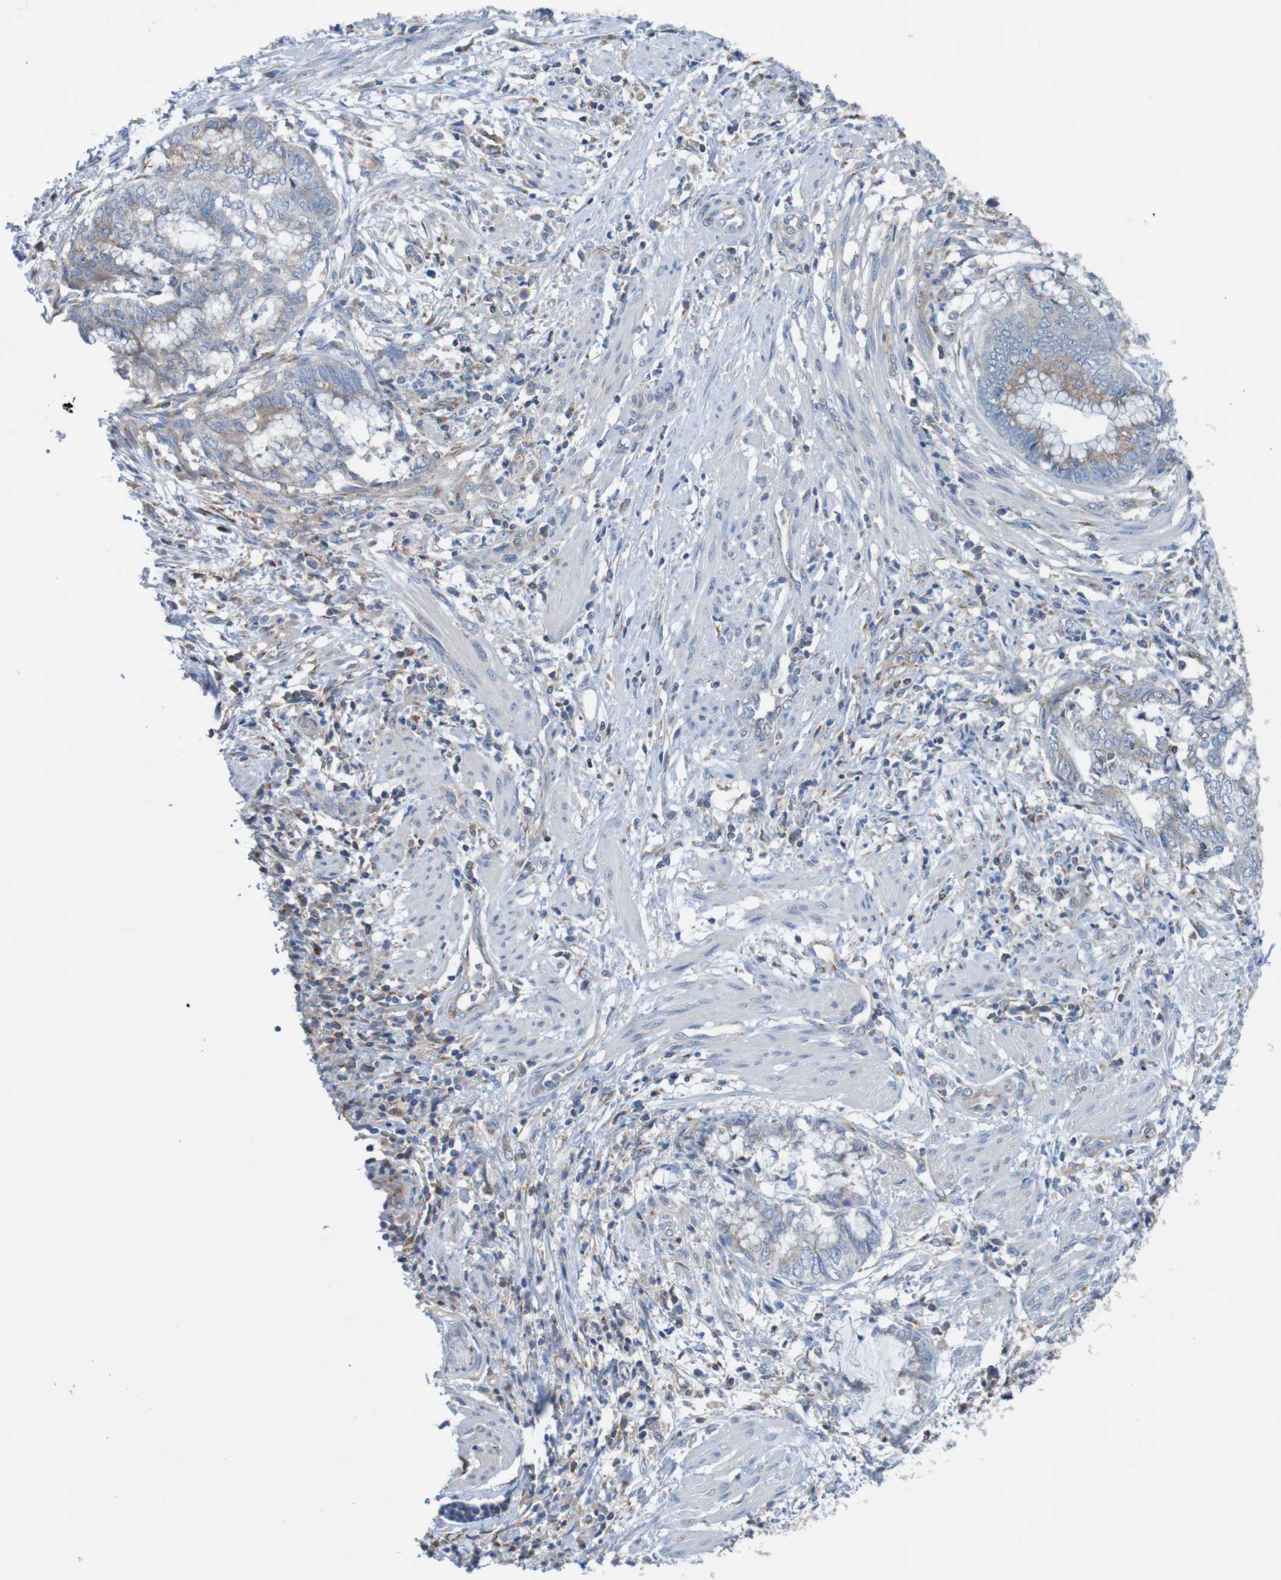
{"staining": {"intensity": "moderate", "quantity": "<25%", "location": "cytoplasmic/membranous"}, "tissue": "endometrial cancer", "cell_type": "Tumor cells", "image_type": "cancer", "snomed": [{"axis": "morphology", "description": "Necrosis, NOS"}, {"axis": "morphology", "description": "Adenocarcinoma, NOS"}, {"axis": "topography", "description": "Endometrium"}], "caption": "Approximately <25% of tumor cells in endometrial adenocarcinoma reveal moderate cytoplasmic/membranous protein staining as visualized by brown immunohistochemical staining.", "gene": "MINAR1", "patient": {"sex": "female", "age": 79}}